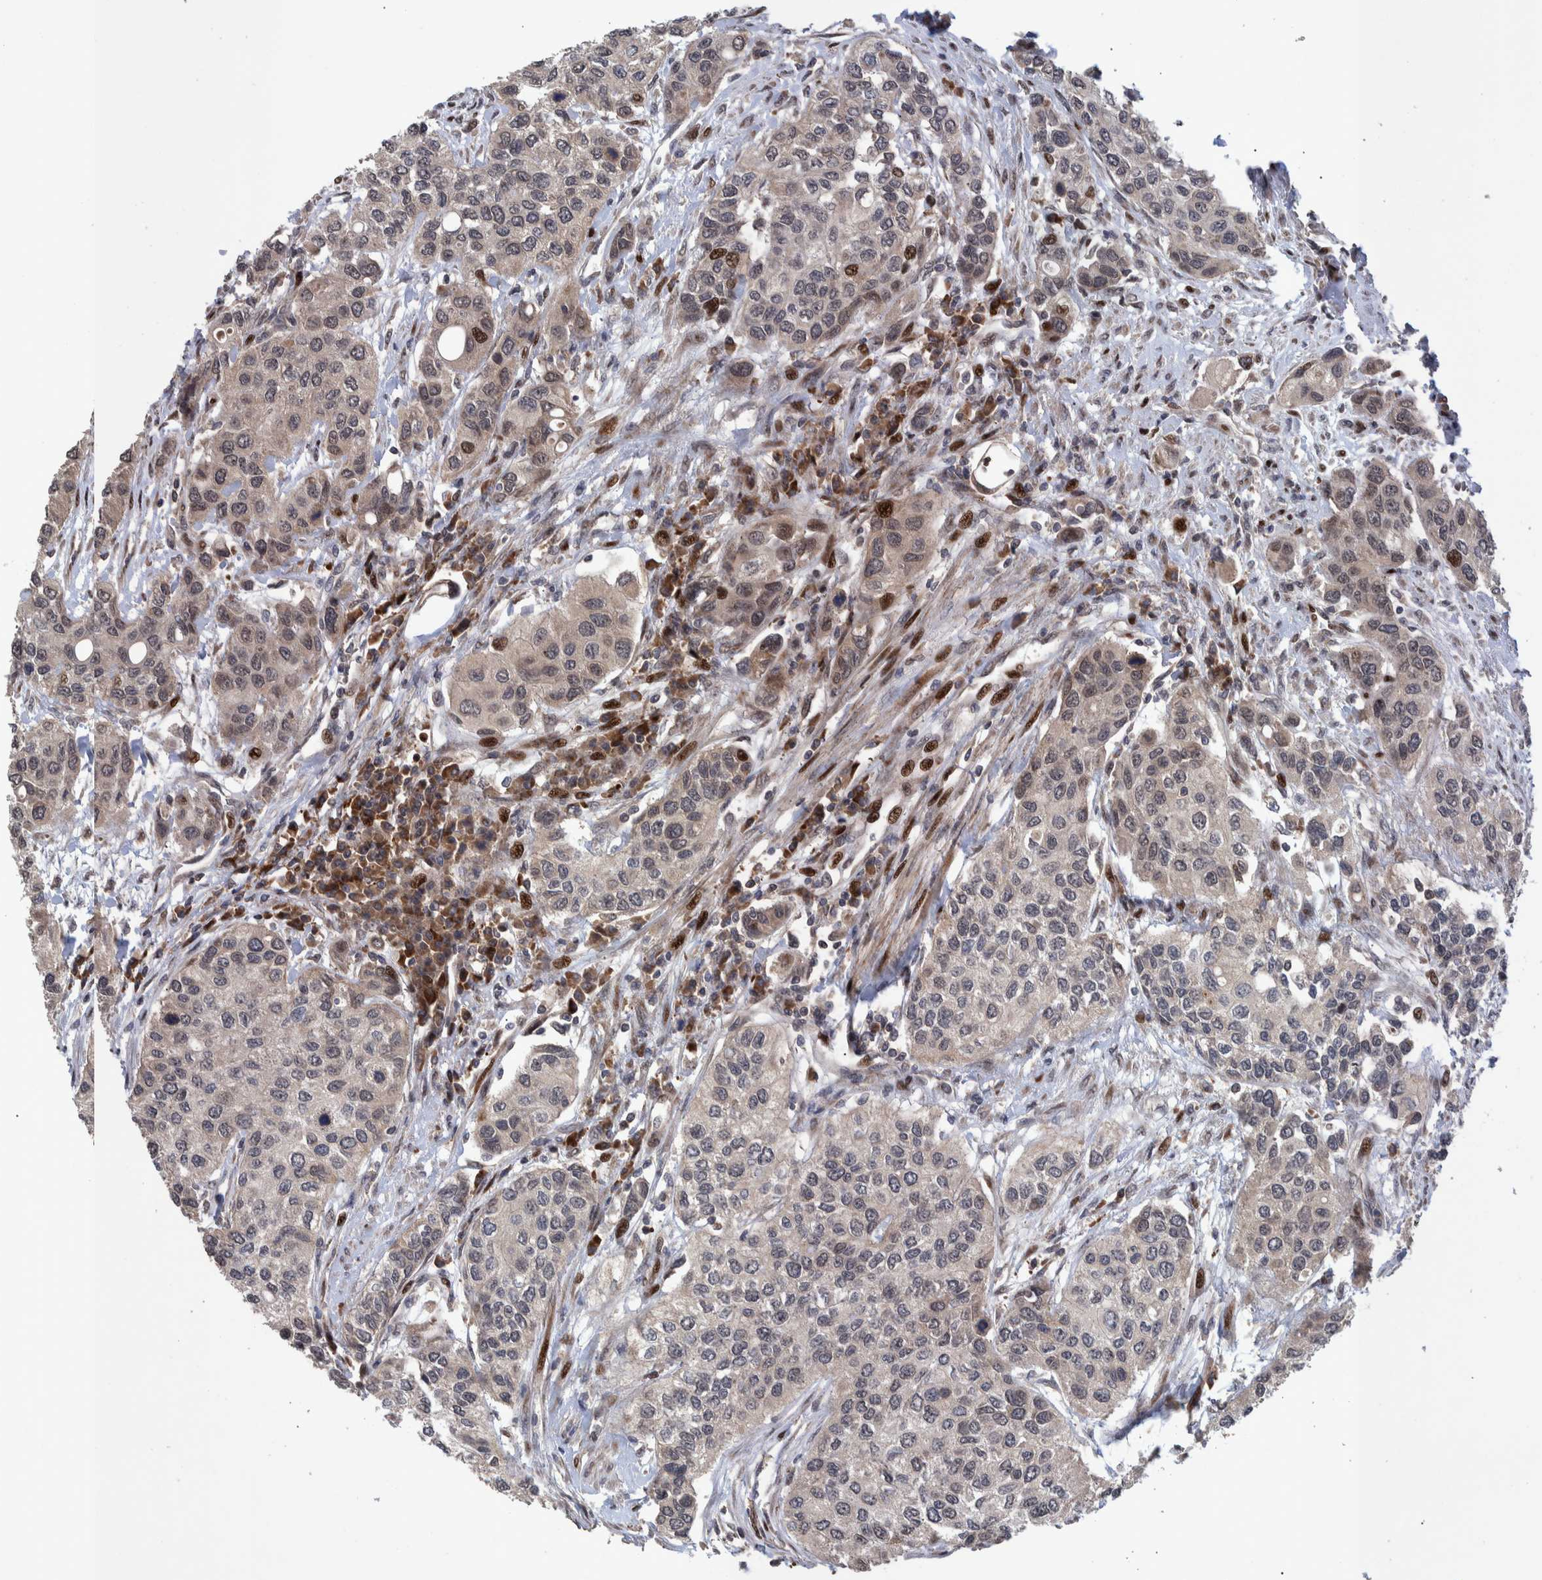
{"staining": {"intensity": "moderate", "quantity": "<25%", "location": "nuclear"}, "tissue": "urothelial cancer", "cell_type": "Tumor cells", "image_type": "cancer", "snomed": [{"axis": "morphology", "description": "Urothelial carcinoma, High grade"}, {"axis": "topography", "description": "Urinary bladder"}], "caption": "Approximately <25% of tumor cells in human urothelial carcinoma (high-grade) show moderate nuclear protein positivity as visualized by brown immunohistochemical staining.", "gene": "SHISA6", "patient": {"sex": "female", "age": 56}}